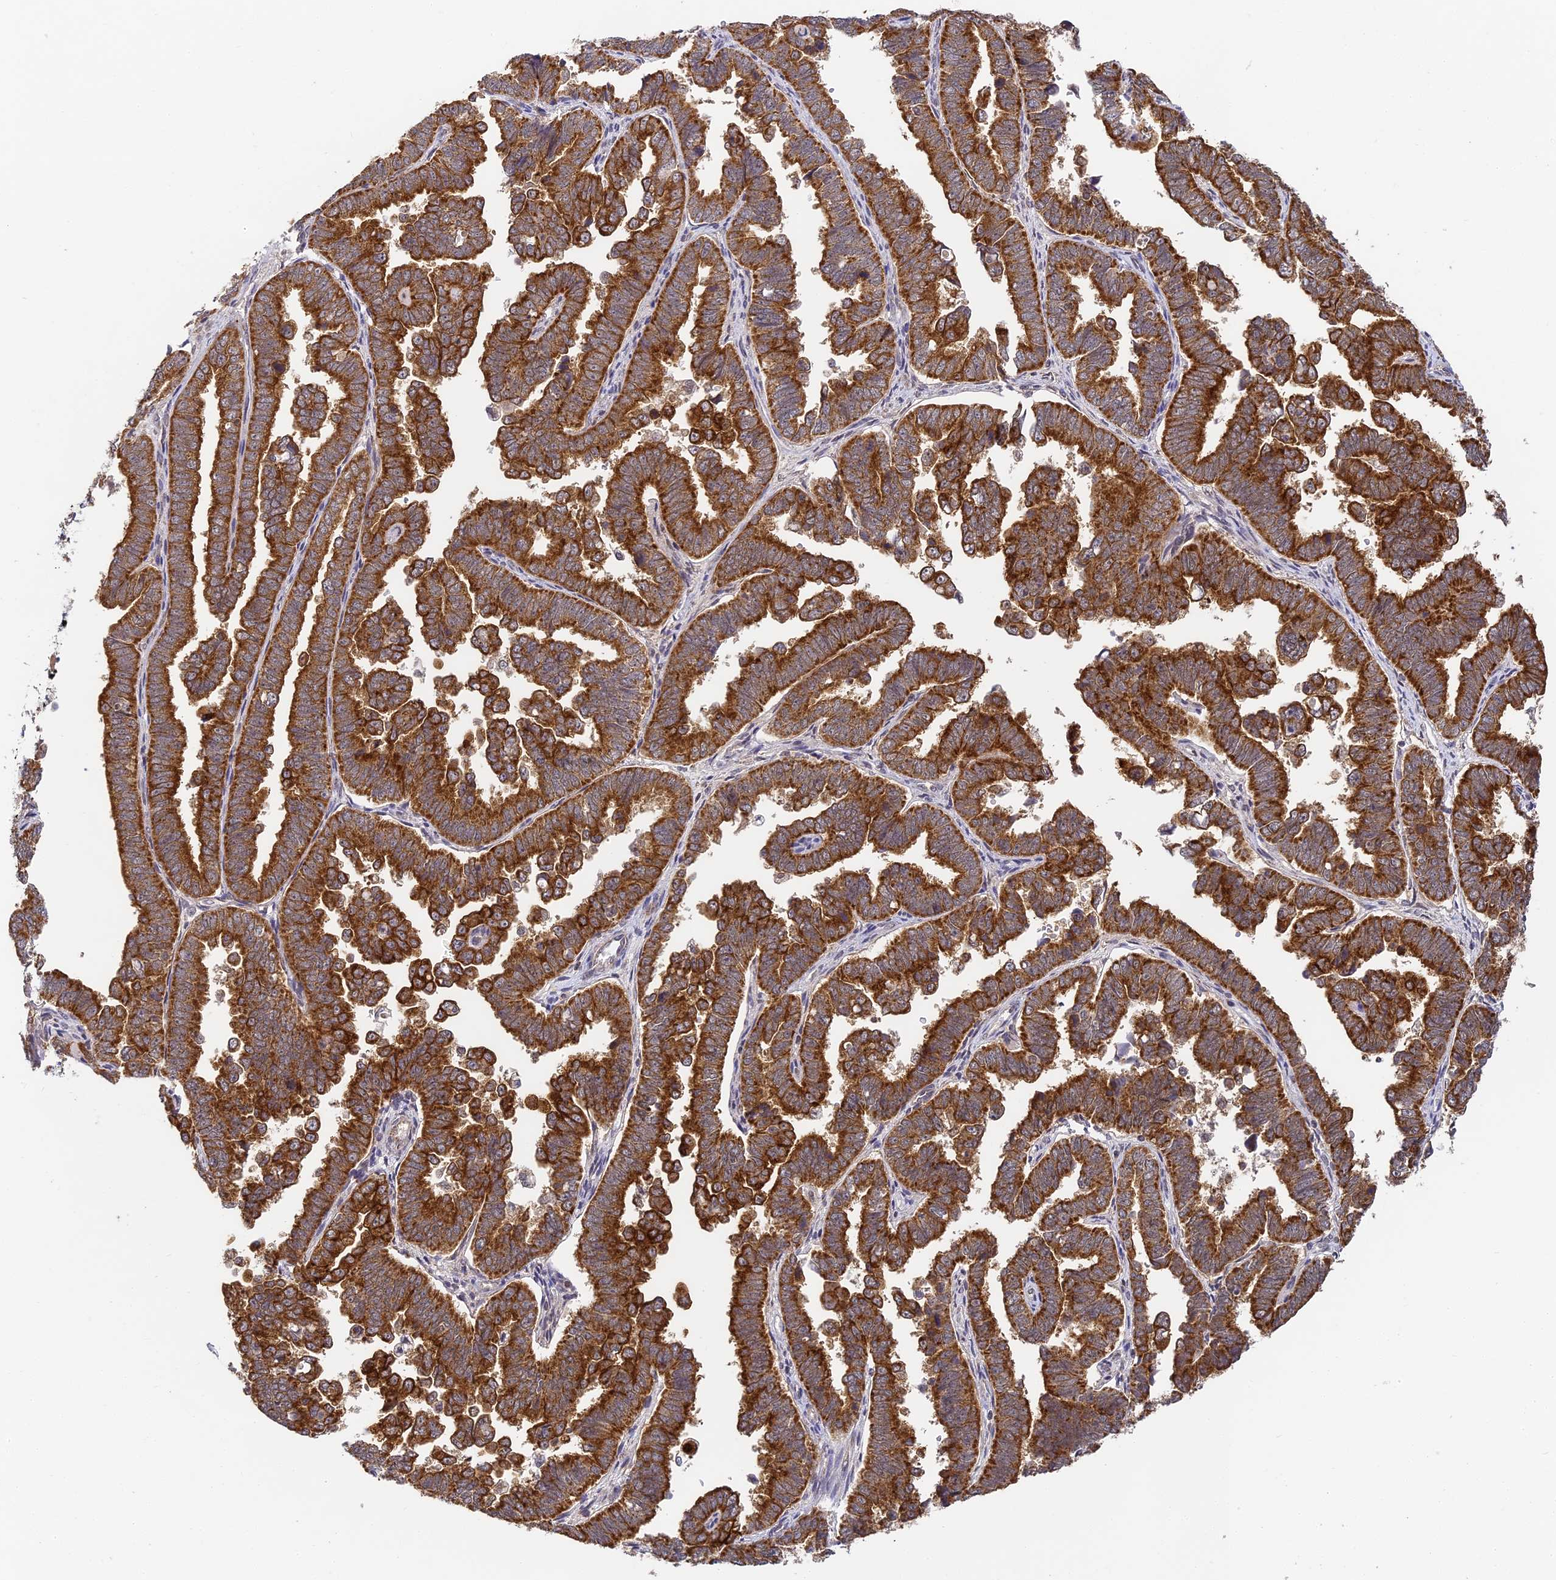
{"staining": {"intensity": "strong", "quantity": ">75%", "location": "cytoplasmic/membranous"}, "tissue": "endometrial cancer", "cell_type": "Tumor cells", "image_type": "cancer", "snomed": [{"axis": "morphology", "description": "Adenocarcinoma, NOS"}, {"axis": "topography", "description": "Endometrium"}], "caption": "Tumor cells reveal high levels of strong cytoplasmic/membranous expression in about >75% of cells in human adenocarcinoma (endometrial).", "gene": "DNAAF10", "patient": {"sex": "female", "age": 75}}